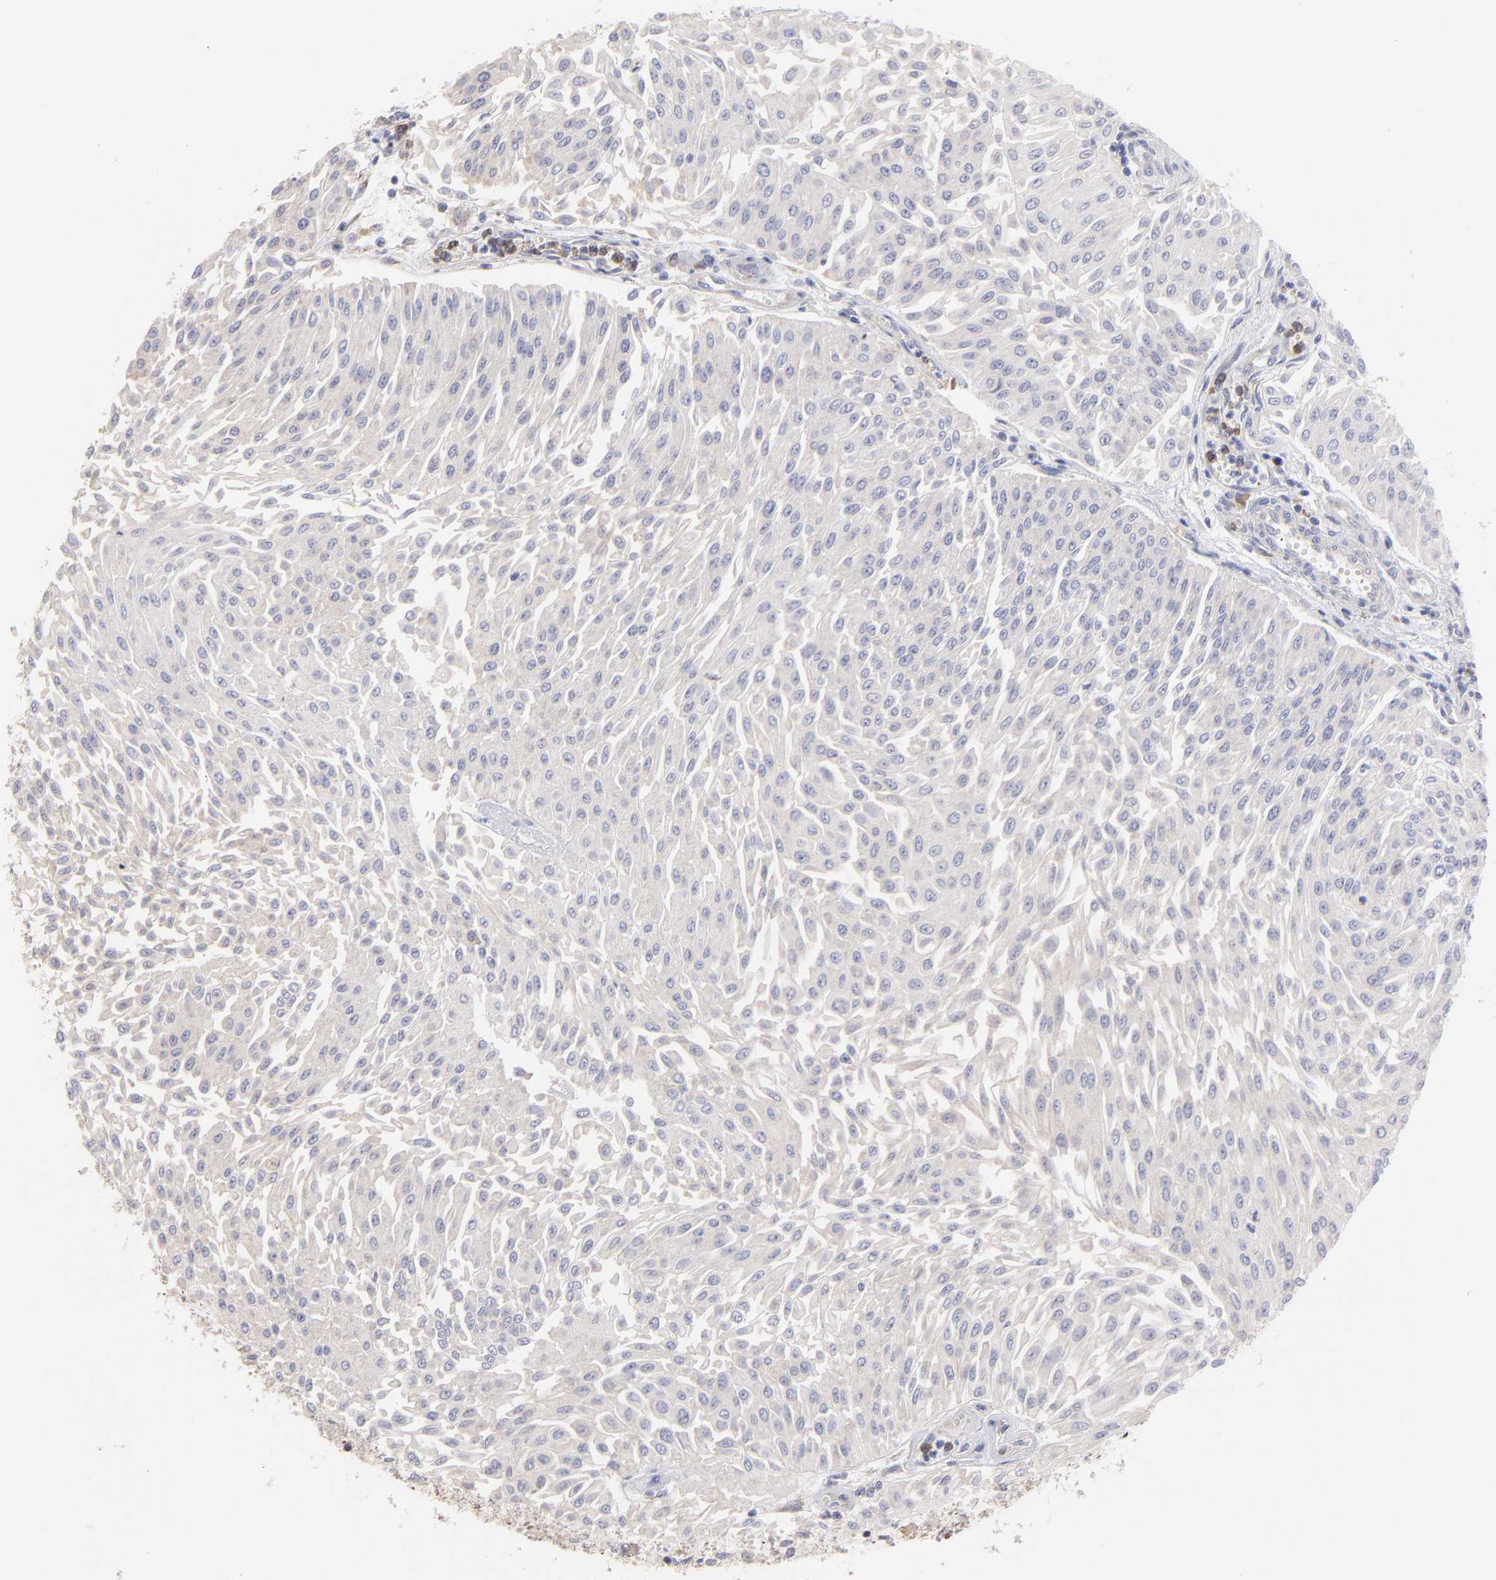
{"staining": {"intensity": "negative", "quantity": "none", "location": "none"}, "tissue": "urothelial cancer", "cell_type": "Tumor cells", "image_type": "cancer", "snomed": [{"axis": "morphology", "description": "Urothelial carcinoma, Low grade"}, {"axis": "topography", "description": "Urinary bladder"}], "caption": "Tumor cells are negative for brown protein staining in urothelial carcinoma (low-grade).", "gene": "RPLP0", "patient": {"sex": "male", "age": 86}}